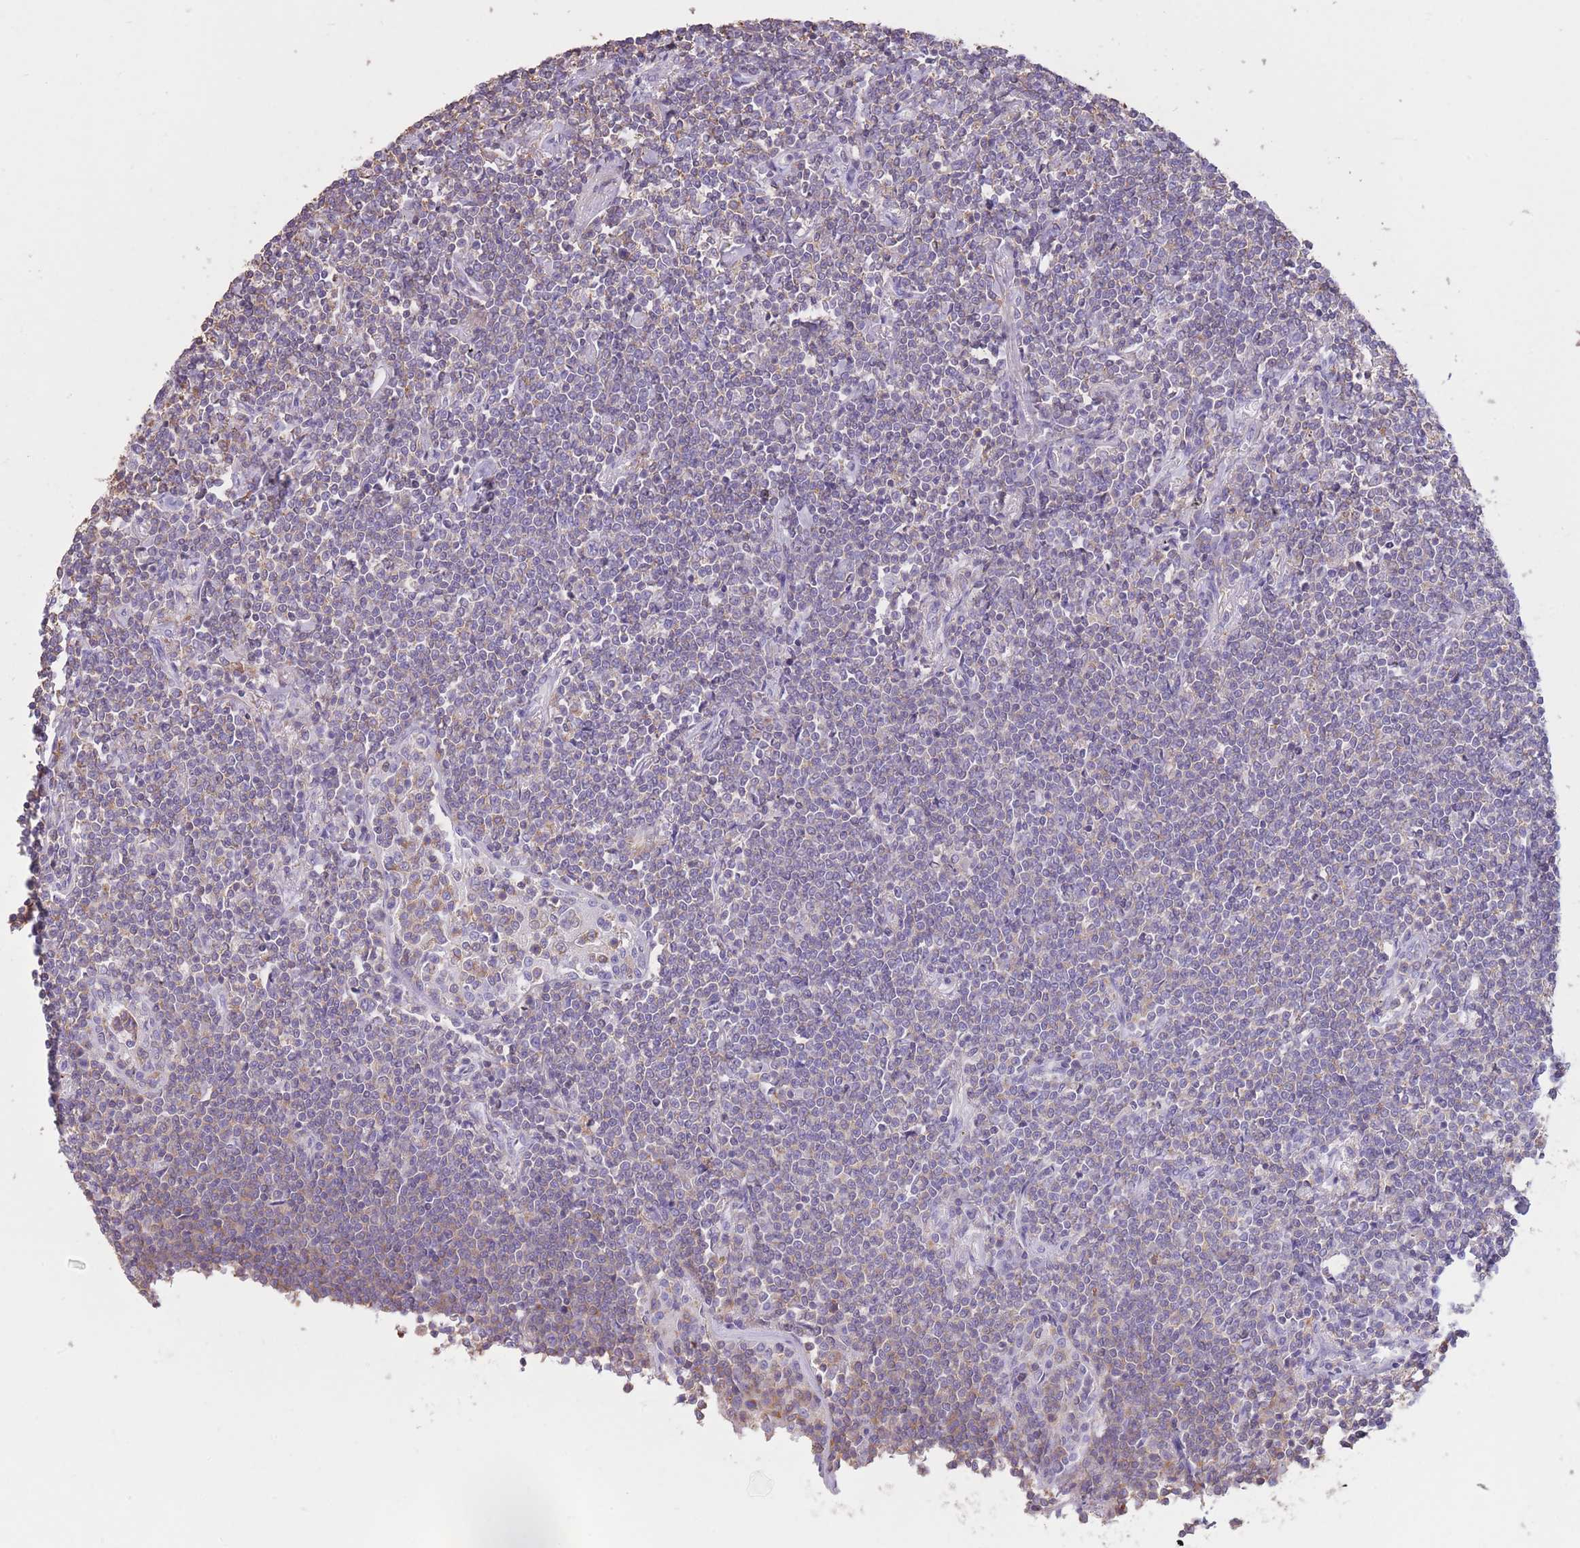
{"staining": {"intensity": "negative", "quantity": "none", "location": "none"}, "tissue": "lymphoma", "cell_type": "Tumor cells", "image_type": "cancer", "snomed": [{"axis": "morphology", "description": "Malignant lymphoma, non-Hodgkin's type, Low grade"}, {"axis": "topography", "description": "Lung"}], "caption": "Immunohistochemistry (IHC) histopathology image of human lymphoma stained for a protein (brown), which reveals no positivity in tumor cells.", "gene": "PDHA1", "patient": {"sex": "female", "age": 71}}